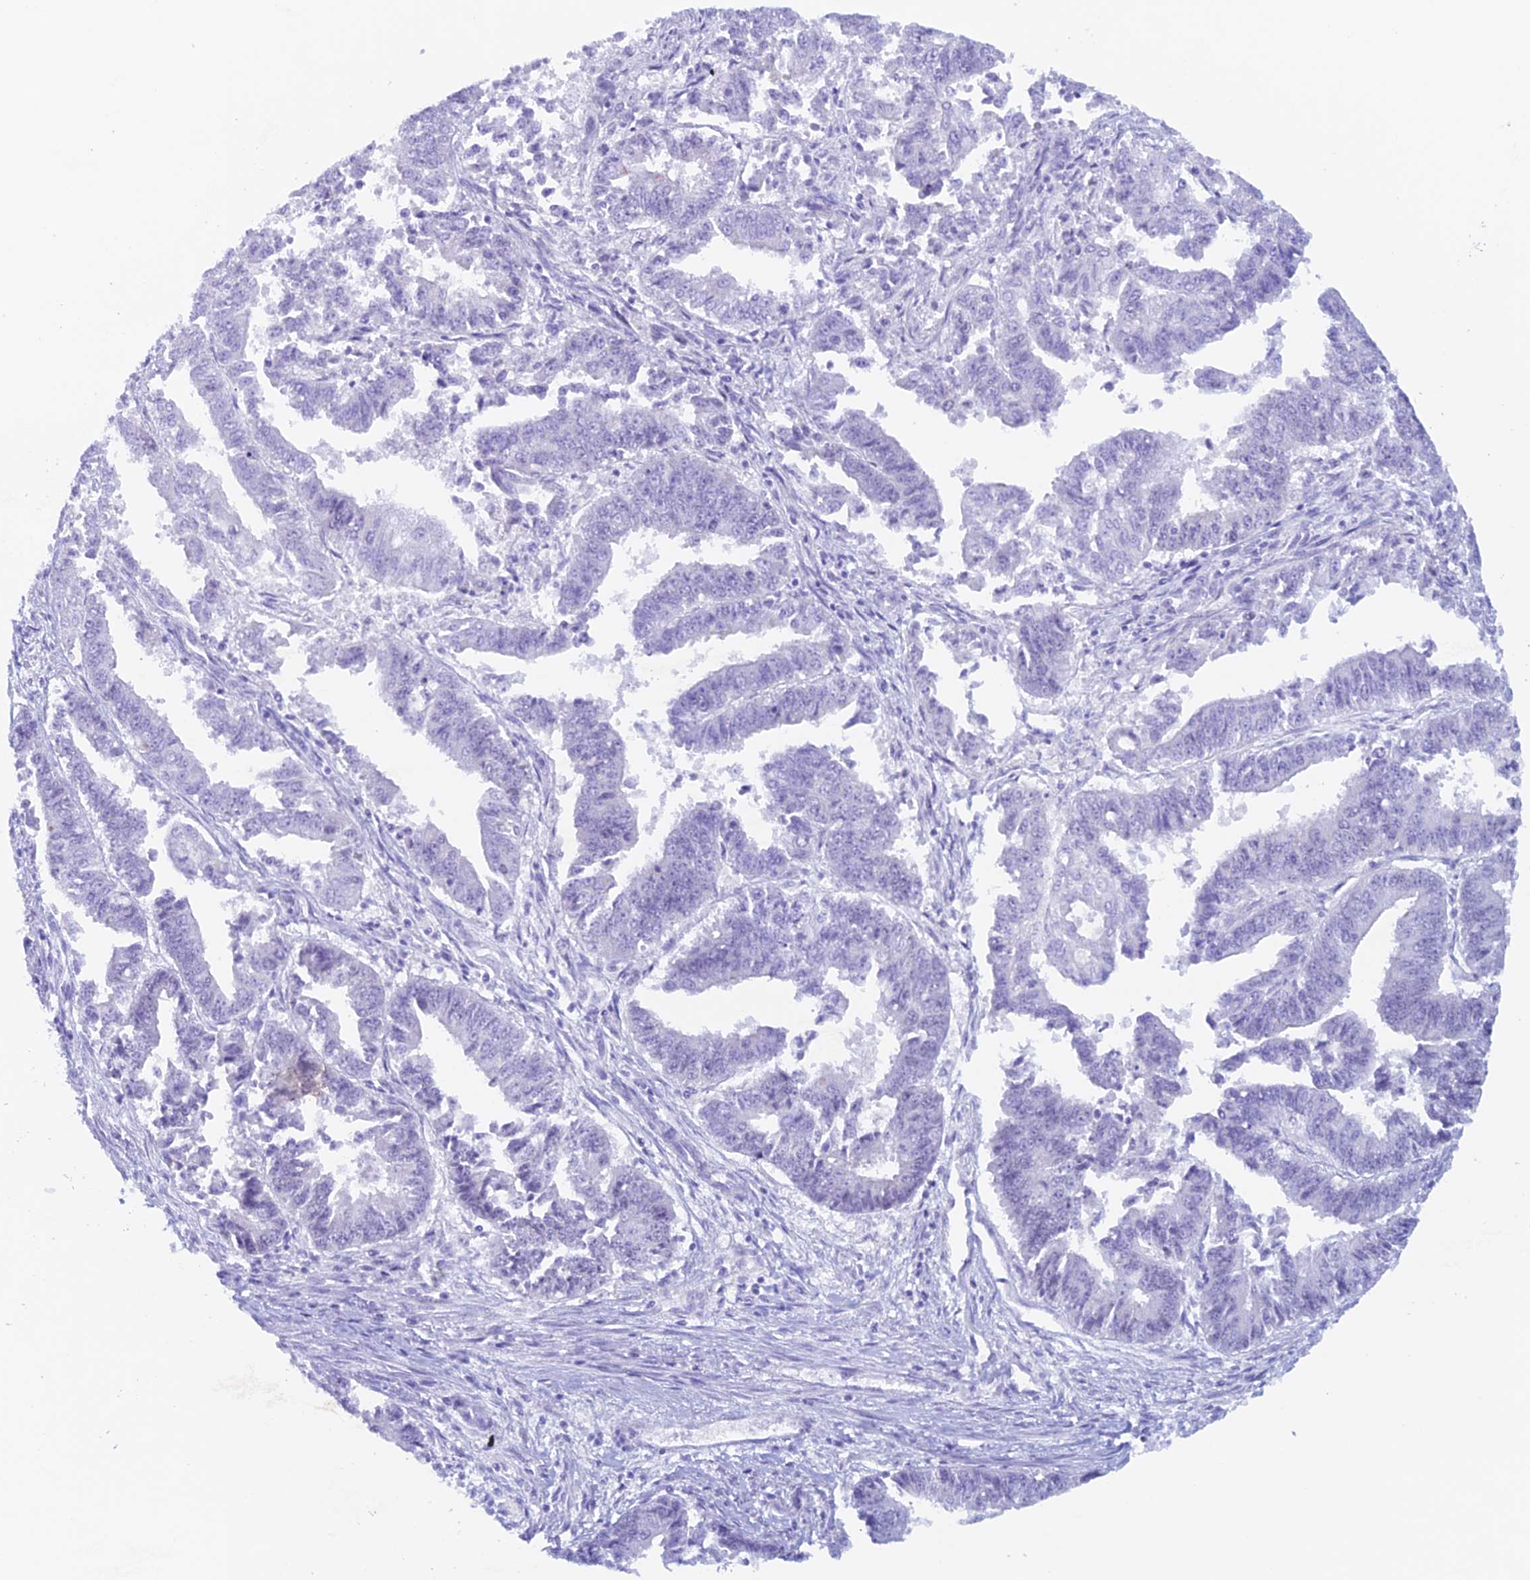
{"staining": {"intensity": "negative", "quantity": "none", "location": "none"}, "tissue": "endometrial cancer", "cell_type": "Tumor cells", "image_type": "cancer", "snomed": [{"axis": "morphology", "description": "Adenocarcinoma, NOS"}, {"axis": "topography", "description": "Endometrium"}], "caption": "Immunohistochemical staining of endometrial cancer reveals no significant positivity in tumor cells. (Stains: DAB (3,3'-diaminobenzidine) immunohistochemistry with hematoxylin counter stain, Microscopy: brightfield microscopy at high magnification).", "gene": "PSMC3IP", "patient": {"sex": "female", "age": 73}}